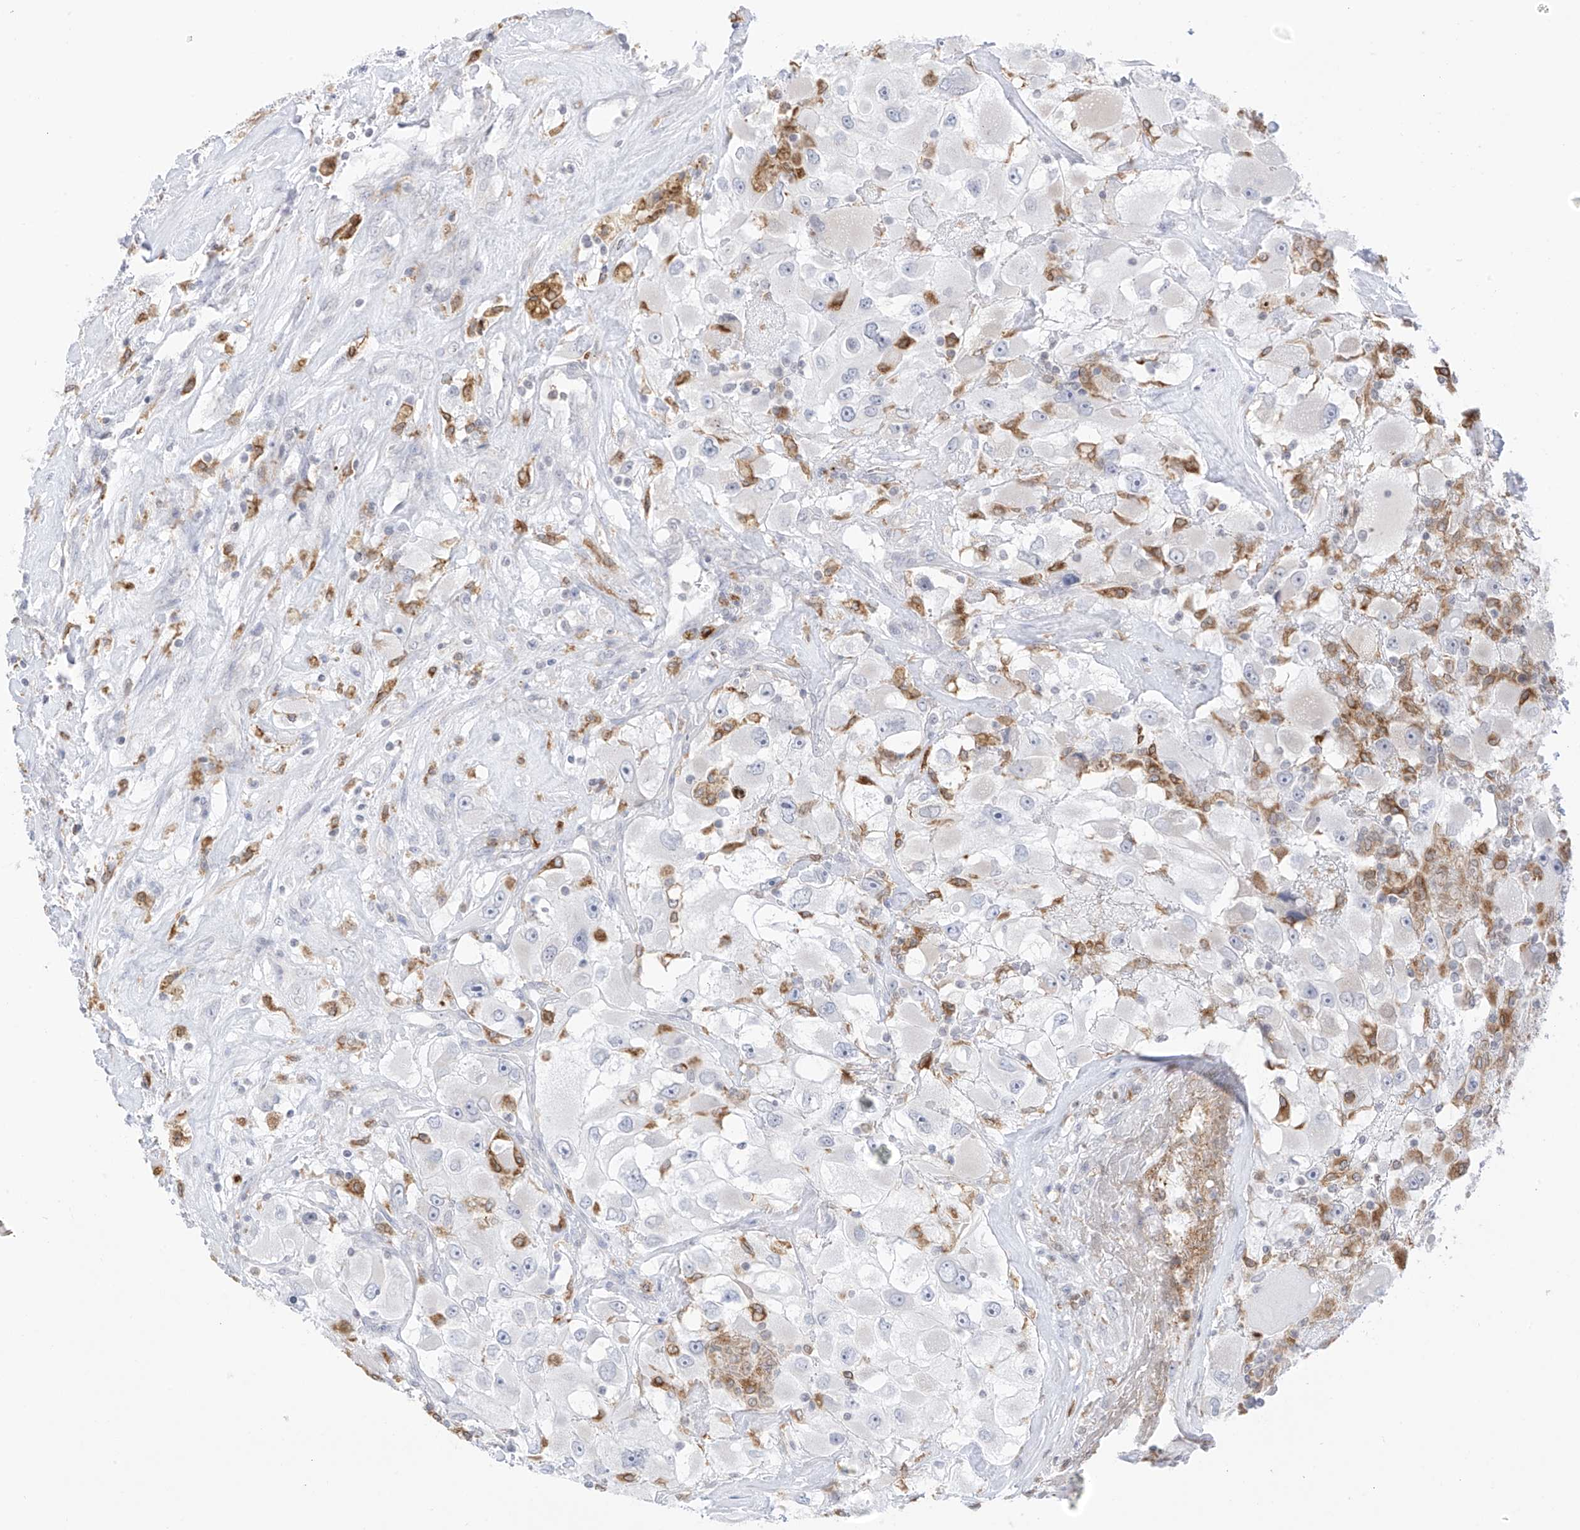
{"staining": {"intensity": "negative", "quantity": "none", "location": "none"}, "tissue": "renal cancer", "cell_type": "Tumor cells", "image_type": "cancer", "snomed": [{"axis": "morphology", "description": "Adenocarcinoma, NOS"}, {"axis": "topography", "description": "Kidney"}], "caption": "There is no significant expression in tumor cells of adenocarcinoma (renal). (DAB (3,3'-diaminobenzidine) IHC with hematoxylin counter stain).", "gene": "TBXAS1", "patient": {"sex": "female", "age": 52}}